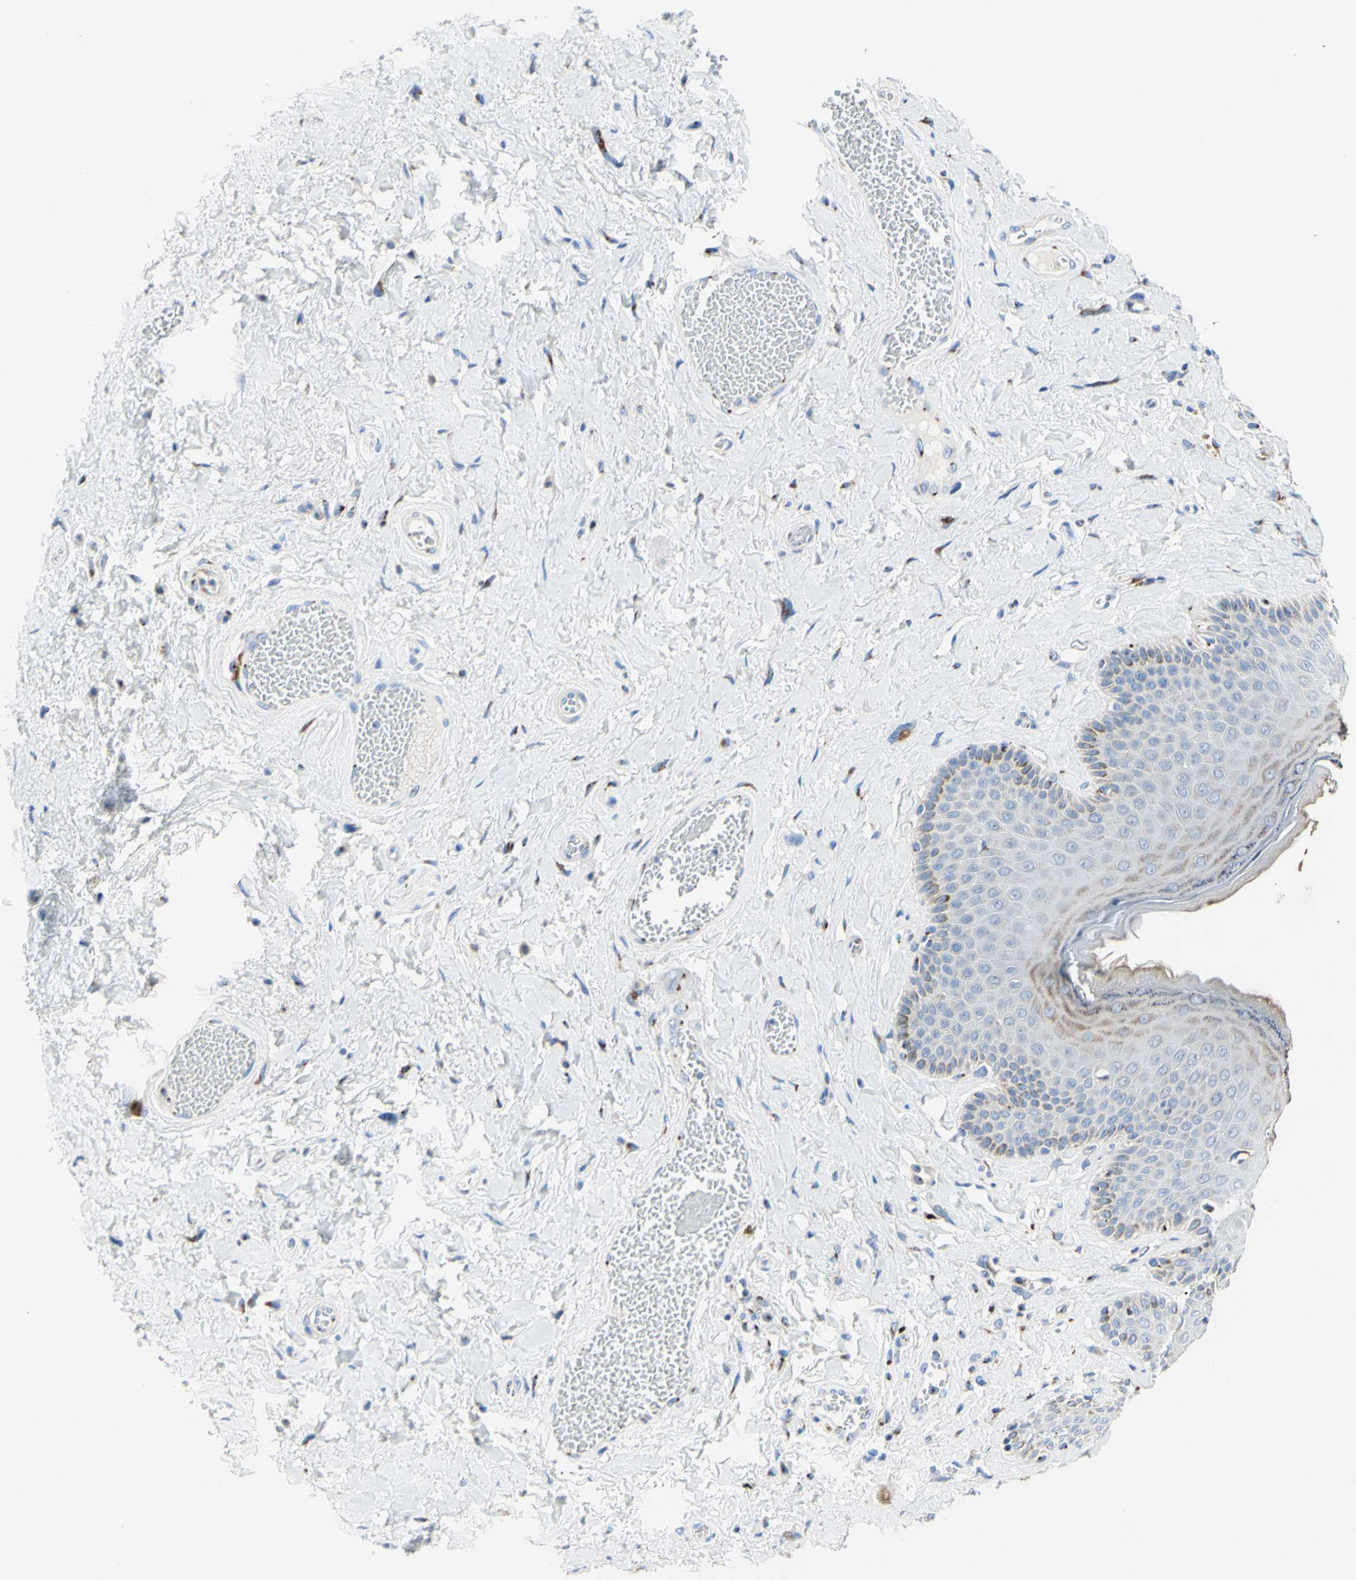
{"staining": {"intensity": "weak", "quantity": "<25%", "location": "cytoplasmic/membranous"}, "tissue": "skin", "cell_type": "Epidermal cells", "image_type": "normal", "snomed": [{"axis": "morphology", "description": "Normal tissue, NOS"}, {"axis": "topography", "description": "Anal"}], "caption": "Immunohistochemistry (IHC) photomicrograph of benign skin: skin stained with DAB reveals no significant protein positivity in epidermal cells.", "gene": "GALNT2", "patient": {"sex": "male", "age": 69}}